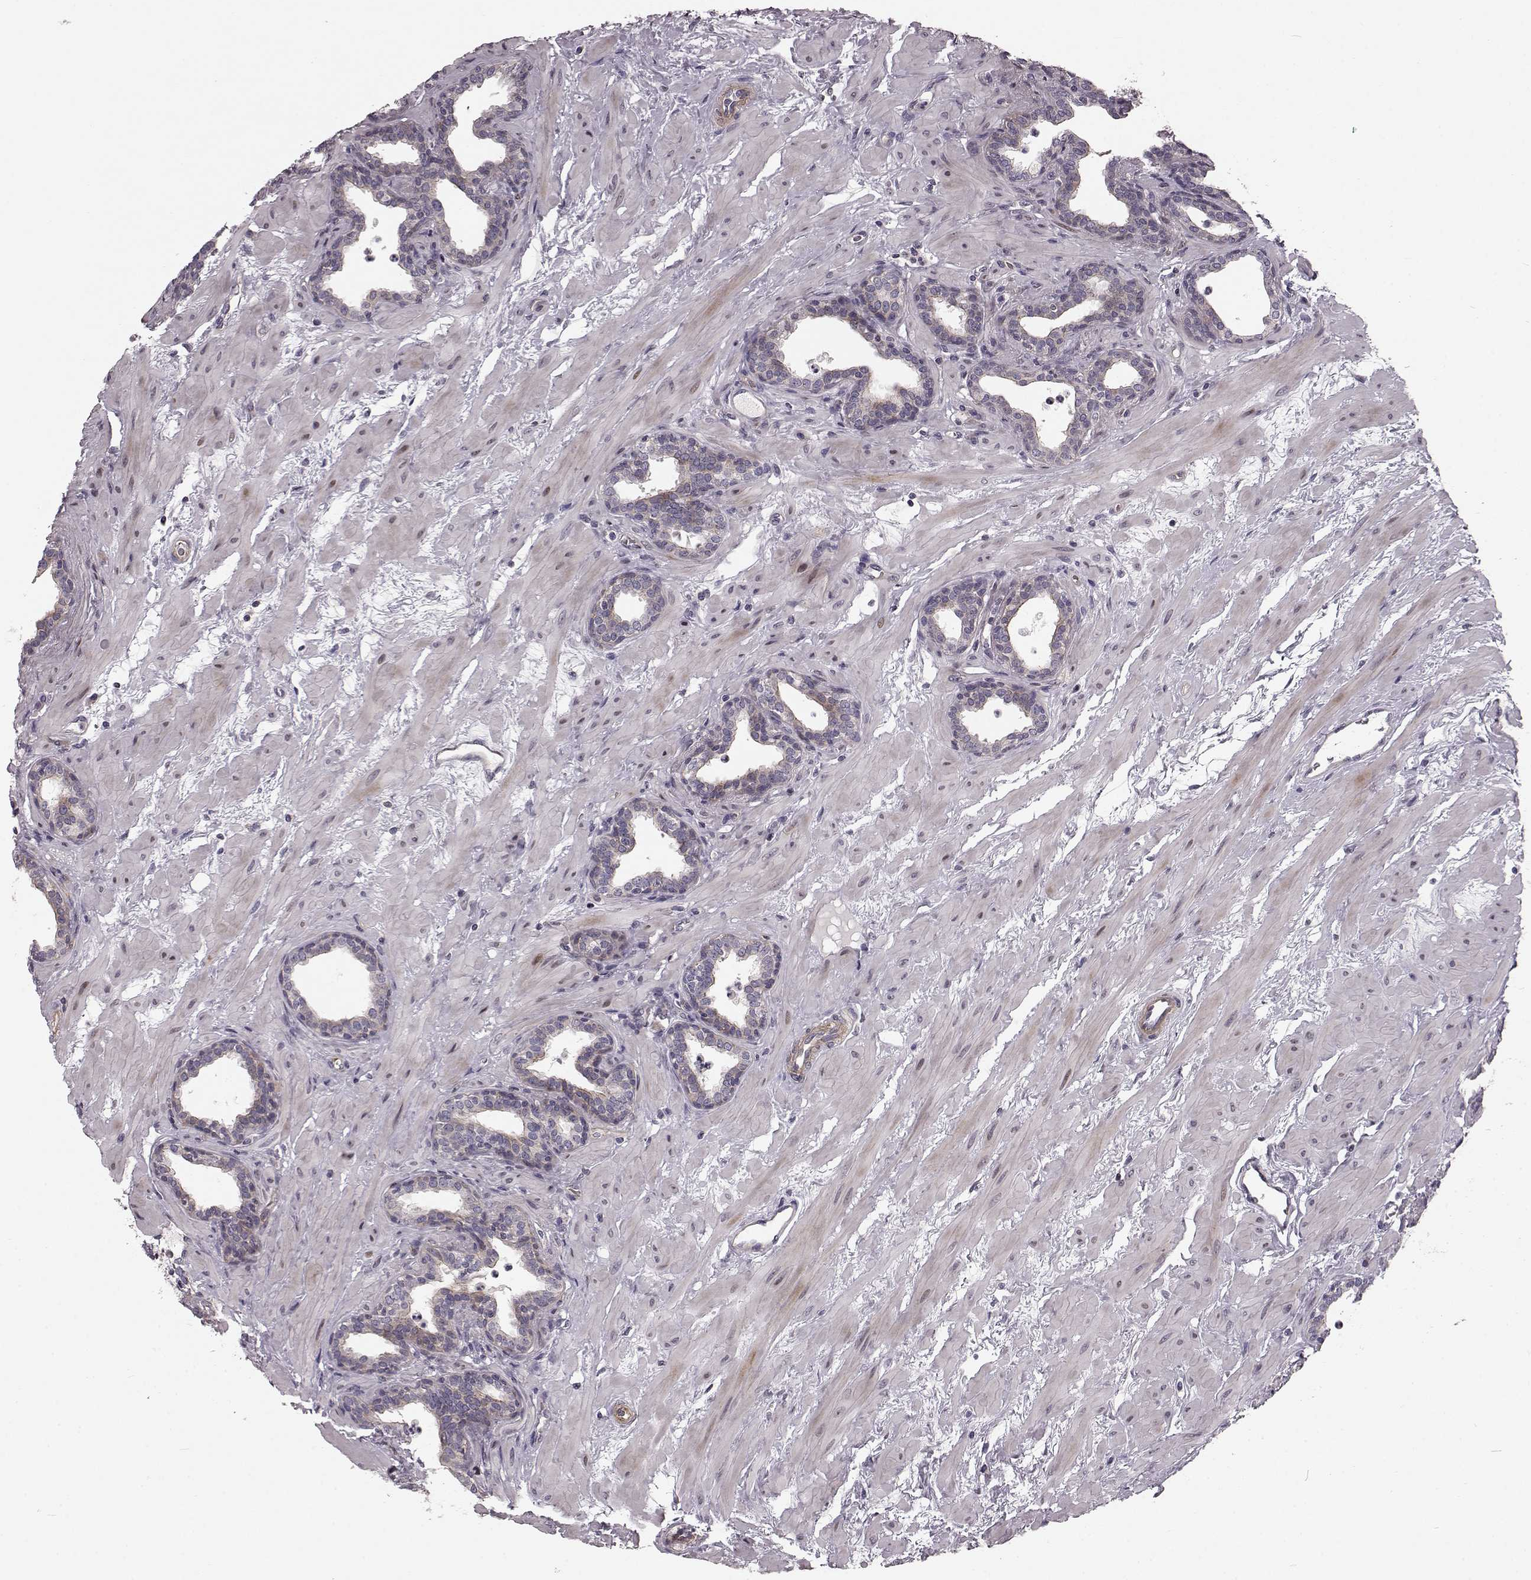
{"staining": {"intensity": "negative", "quantity": "none", "location": "none"}, "tissue": "prostate", "cell_type": "Glandular cells", "image_type": "normal", "snomed": [{"axis": "morphology", "description": "Normal tissue, NOS"}, {"axis": "topography", "description": "Prostate"}], "caption": "High power microscopy histopathology image of an immunohistochemistry photomicrograph of benign prostate, revealing no significant staining in glandular cells. (Brightfield microscopy of DAB (3,3'-diaminobenzidine) IHC at high magnification).", "gene": "SLC22A18", "patient": {"sex": "male", "age": 37}}